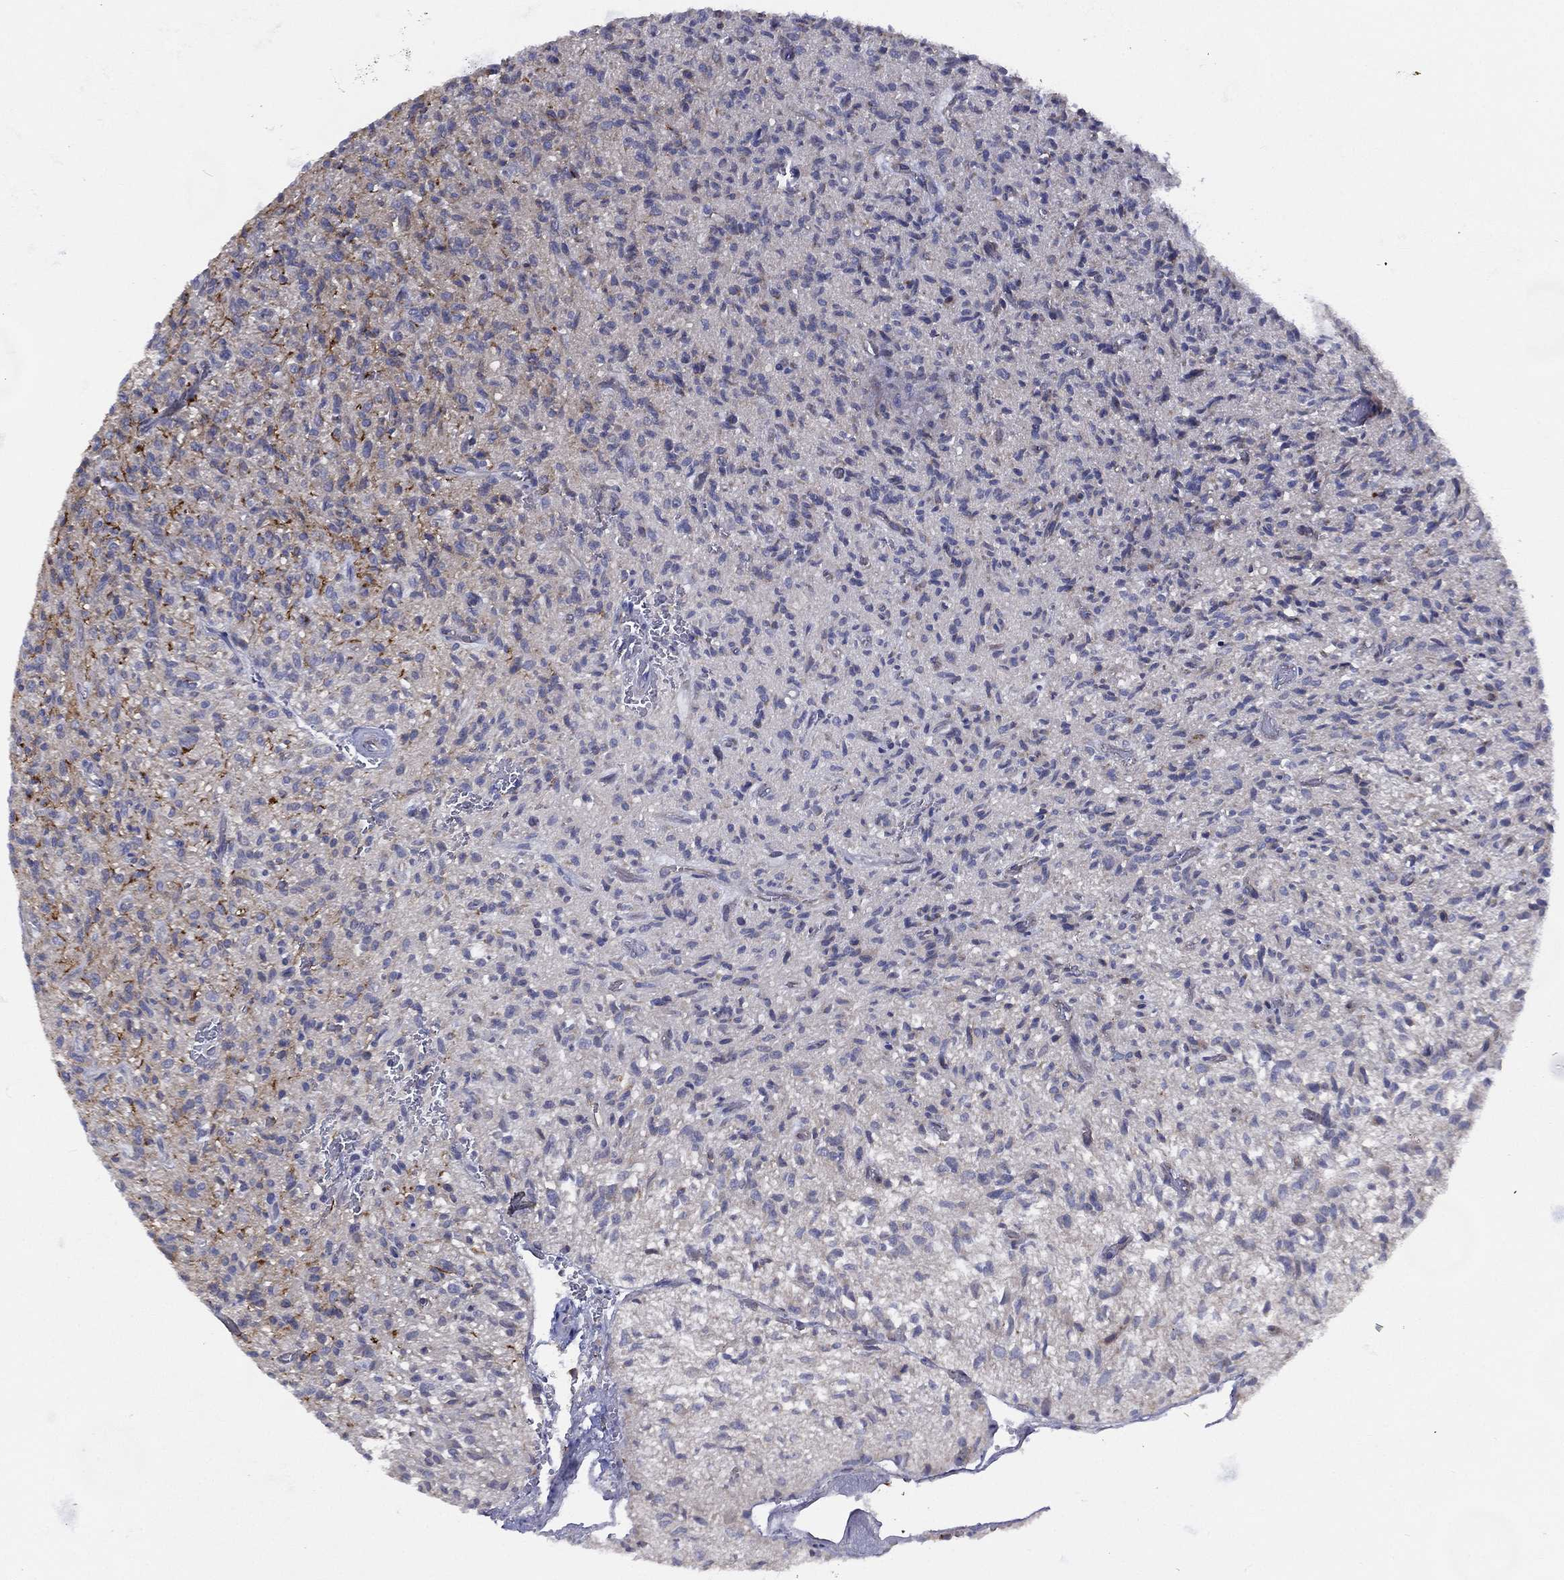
{"staining": {"intensity": "moderate", "quantity": "<25%", "location": "cytoplasmic/membranous"}, "tissue": "glioma", "cell_type": "Tumor cells", "image_type": "cancer", "snomed": [{"axis": "morphology", "description": "Glioma, malignant, High grade"}, {"axis": "topography", "description": "Brain"}], "caption": "A histopathology image of human glioma stained for a protein reveals moderate cytoplasmic/membranous brown staining in tumor cells.", "gene": "ZNF223", "patient": {"sex": "male", "age": 64}}